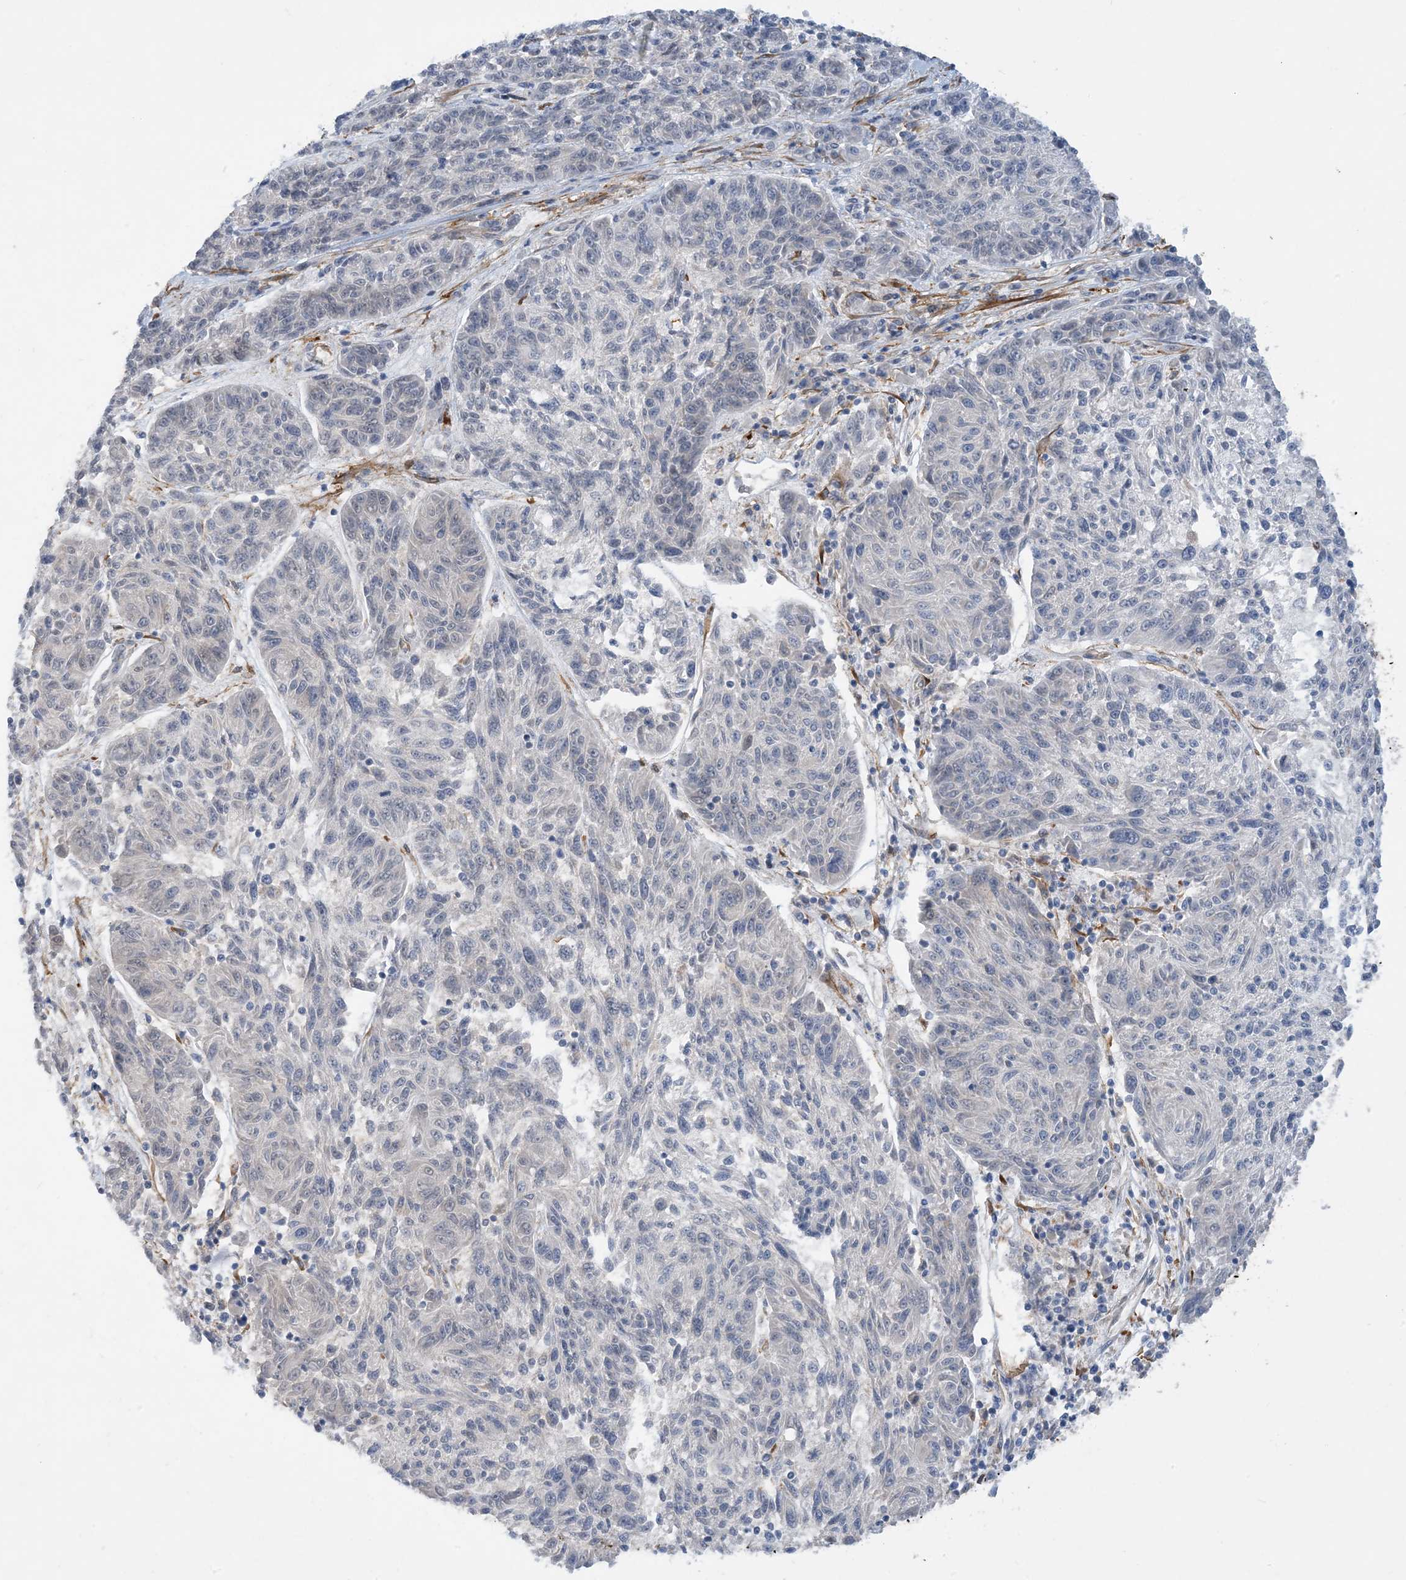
{"staining": {"intensity": "negative", "quantity": "none", "location": "none"}, "tissue": "melanoma", "cell_type": "Tumor cells", "image_type": "cancer", "snomed": [{"axis": "morphology", "description": "Malignant melanoma, NOS"}, {"axis": "topography", "description": "Skin"}], "caption": "Melanoma was stained to show a protein in brown. There is no significant expression in tumor cells.", "gene": "EIF2A", "patient": {"sex": "male", "age": 53}}